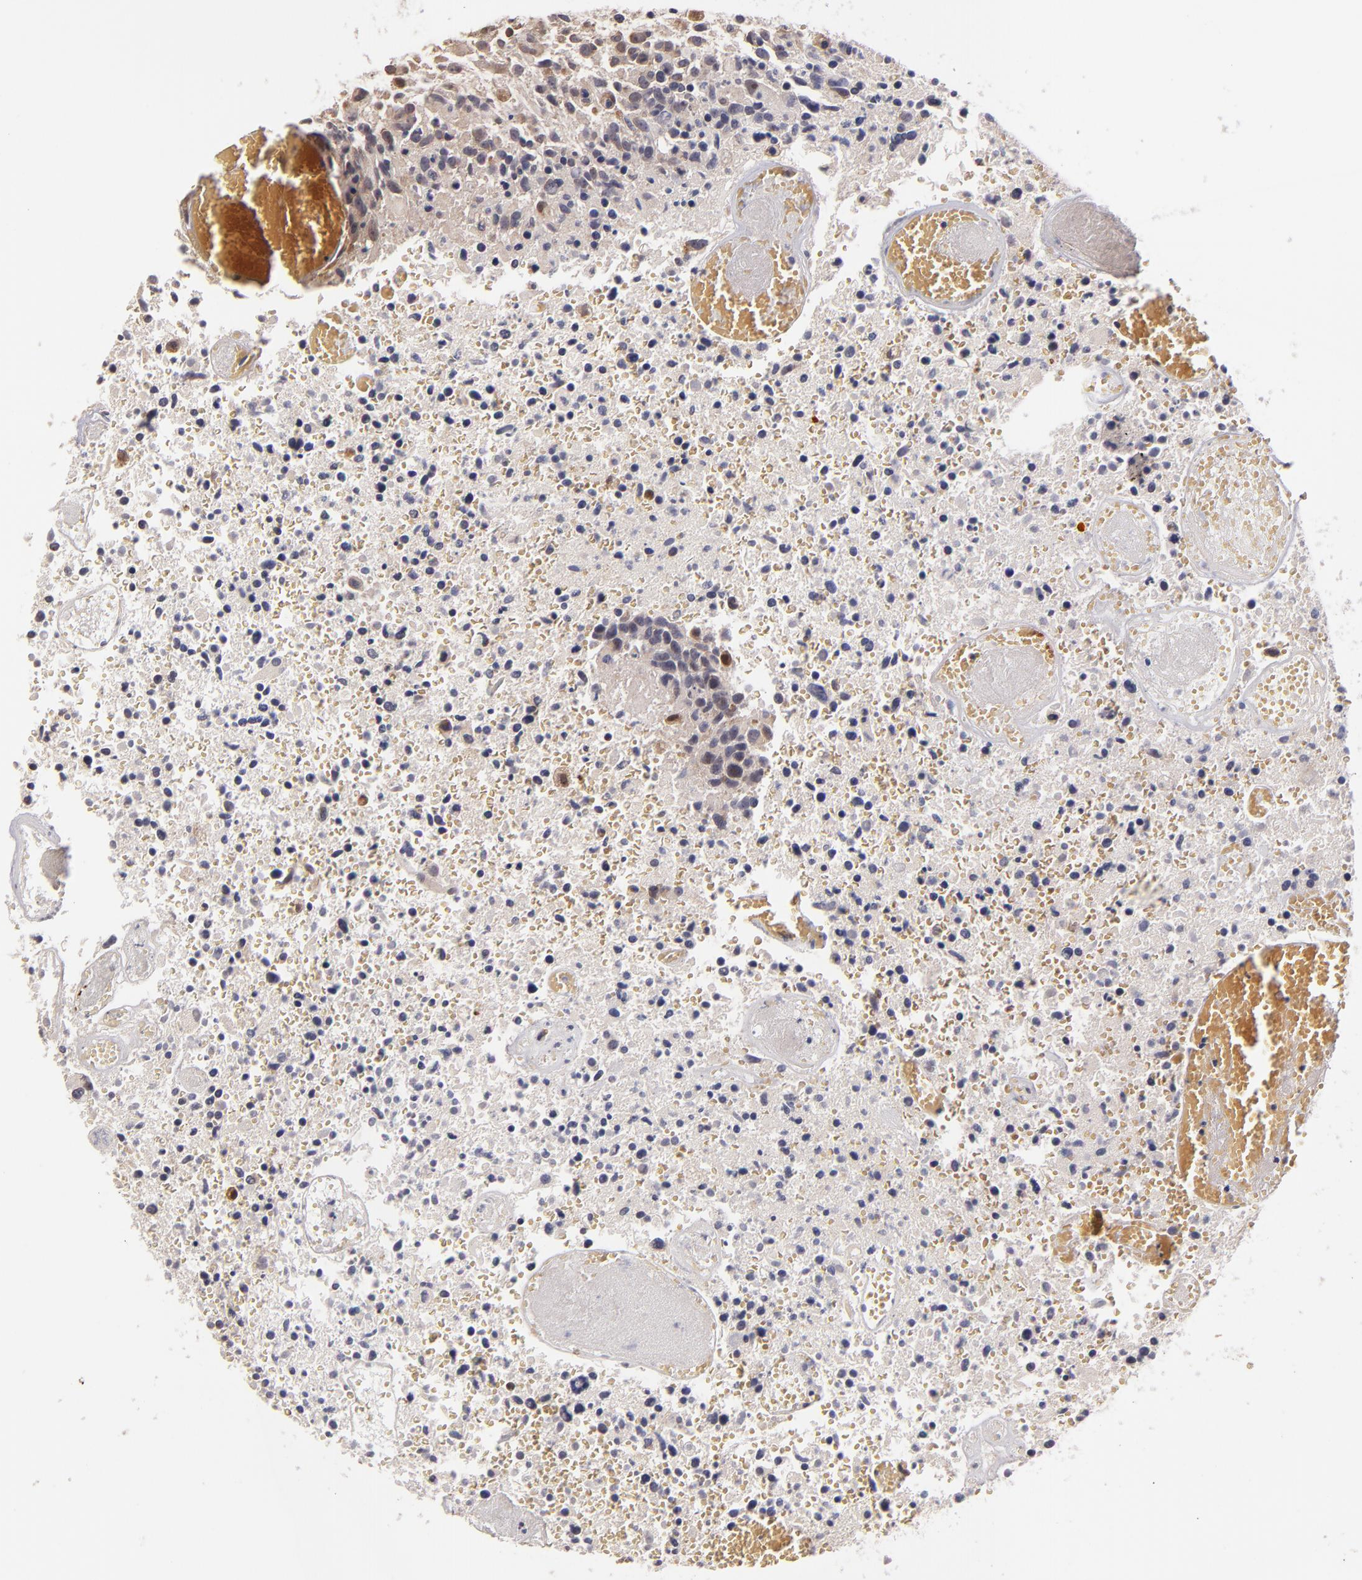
{"staining": {"intensity": "weak", "quantity": ">75%", "location": "cytoplasmic/membranous"}, "tissue": "glioma", "cell_type": "Tumor cells", "image_type": "cancer", "snomed": [{"axis": "morphology", "description": "Glioma, malignant, High grade"}, {"axis": "topography", "description": "Brain"}], "caption": "Brown immunohistochemical staining in human malignant glioma (high-grade) shows weak cytoplasmic/membranous staining in approximately >75% of tumor cells.", "gene": "CASP1", "patient": {"sex": "male", "age": 72}}